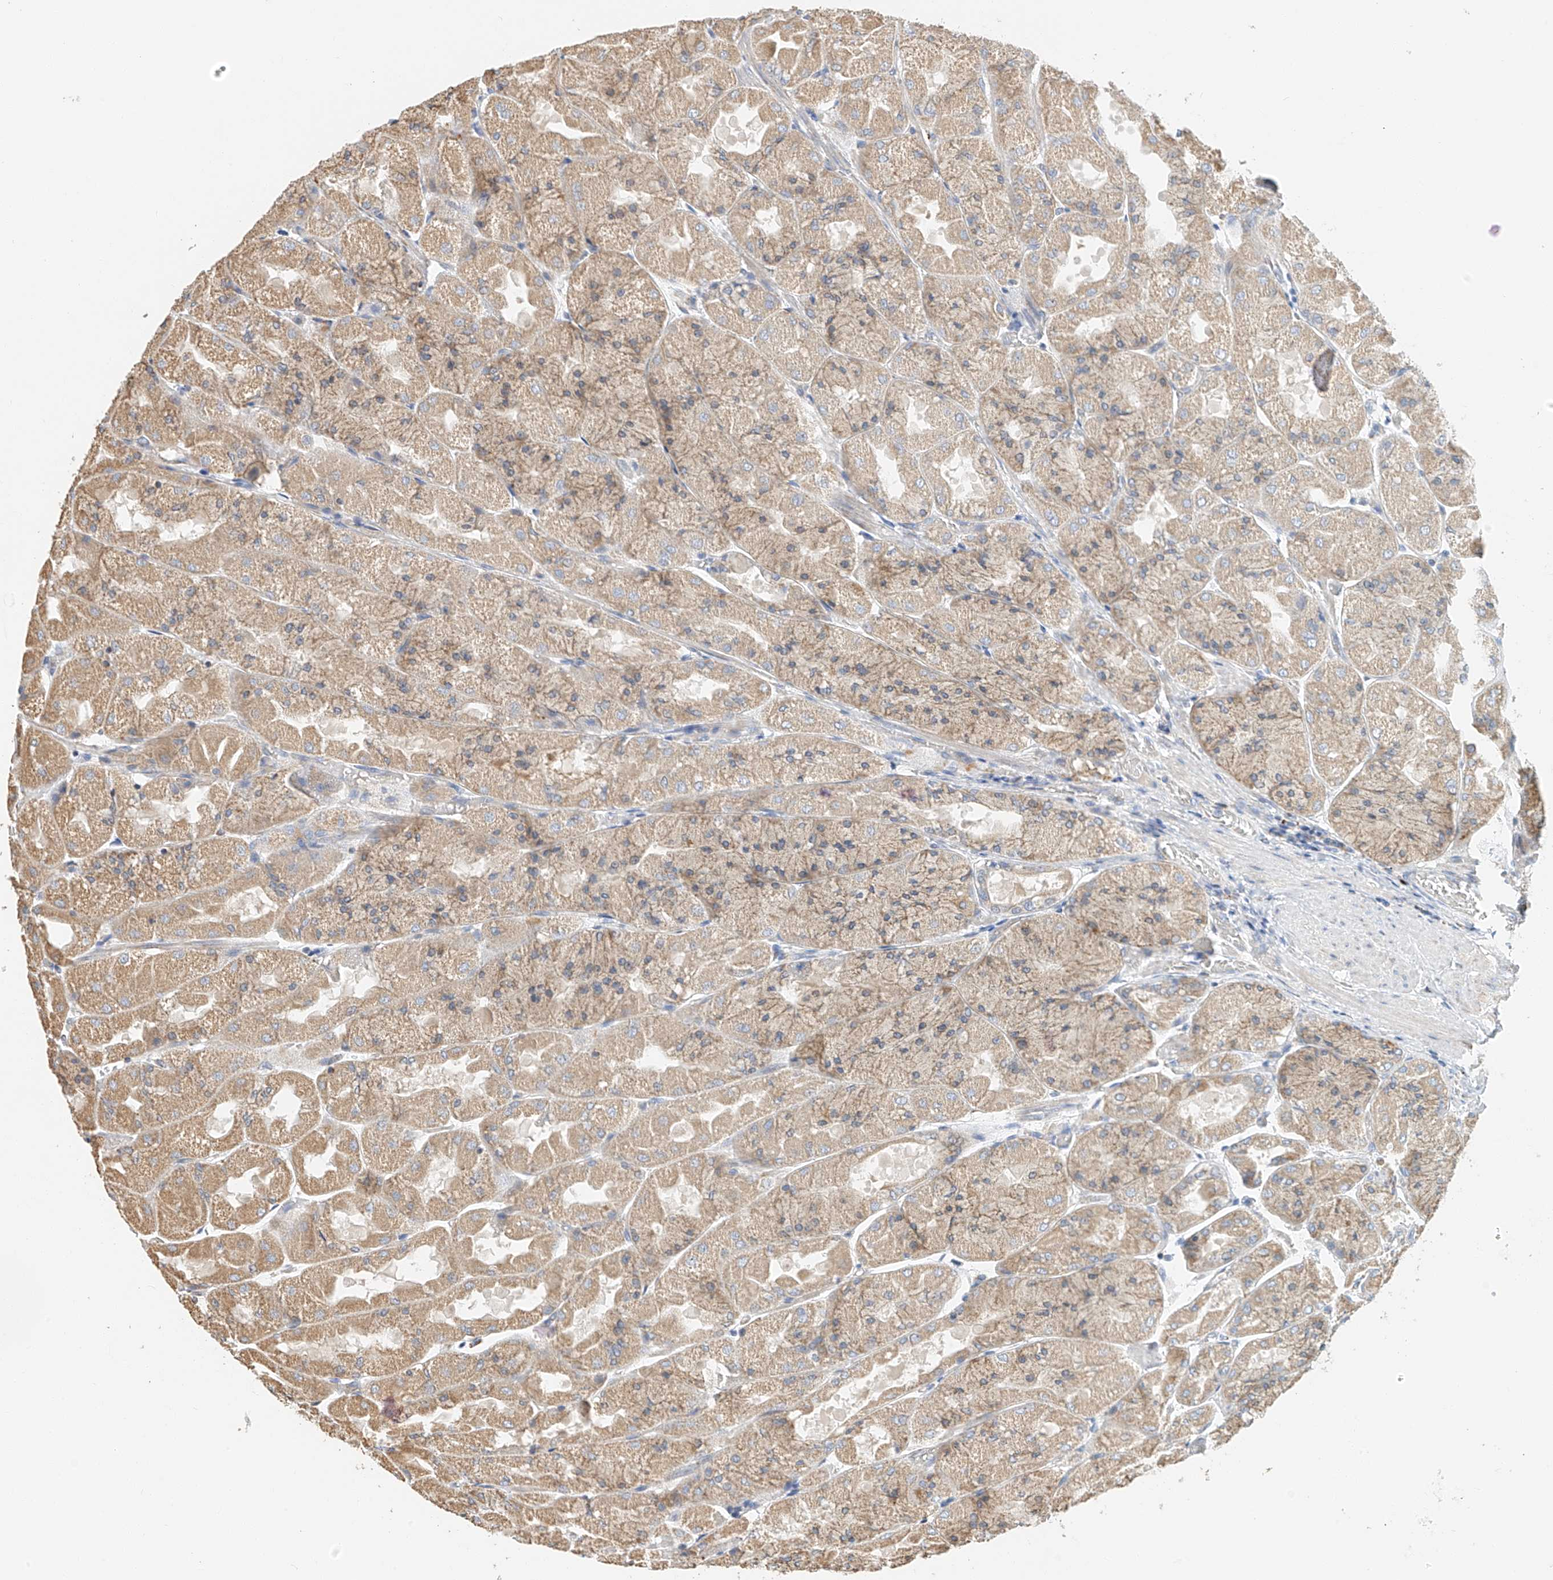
{"staining": {"intensity": "moderate", "quantity": ">75%", "location": "cytoplasmic/membranous"}, "tissue": "stomach", "cell_type": "Glandular cells", "image_type": "normal", "snomed": [{"axis": "morphology", "description": "Normal tissue, NOS"}, {"axis": "topography", "description": "Stomach"}], "caption": "The micrograph displays a brown stain indicating the presence of a protein in the cytoplasmic/membranous of glandular cells in stomach. Nuclei are stained in blue.", "gene": "YIPF7", "patient": {"sex": "female", "age": 61}}